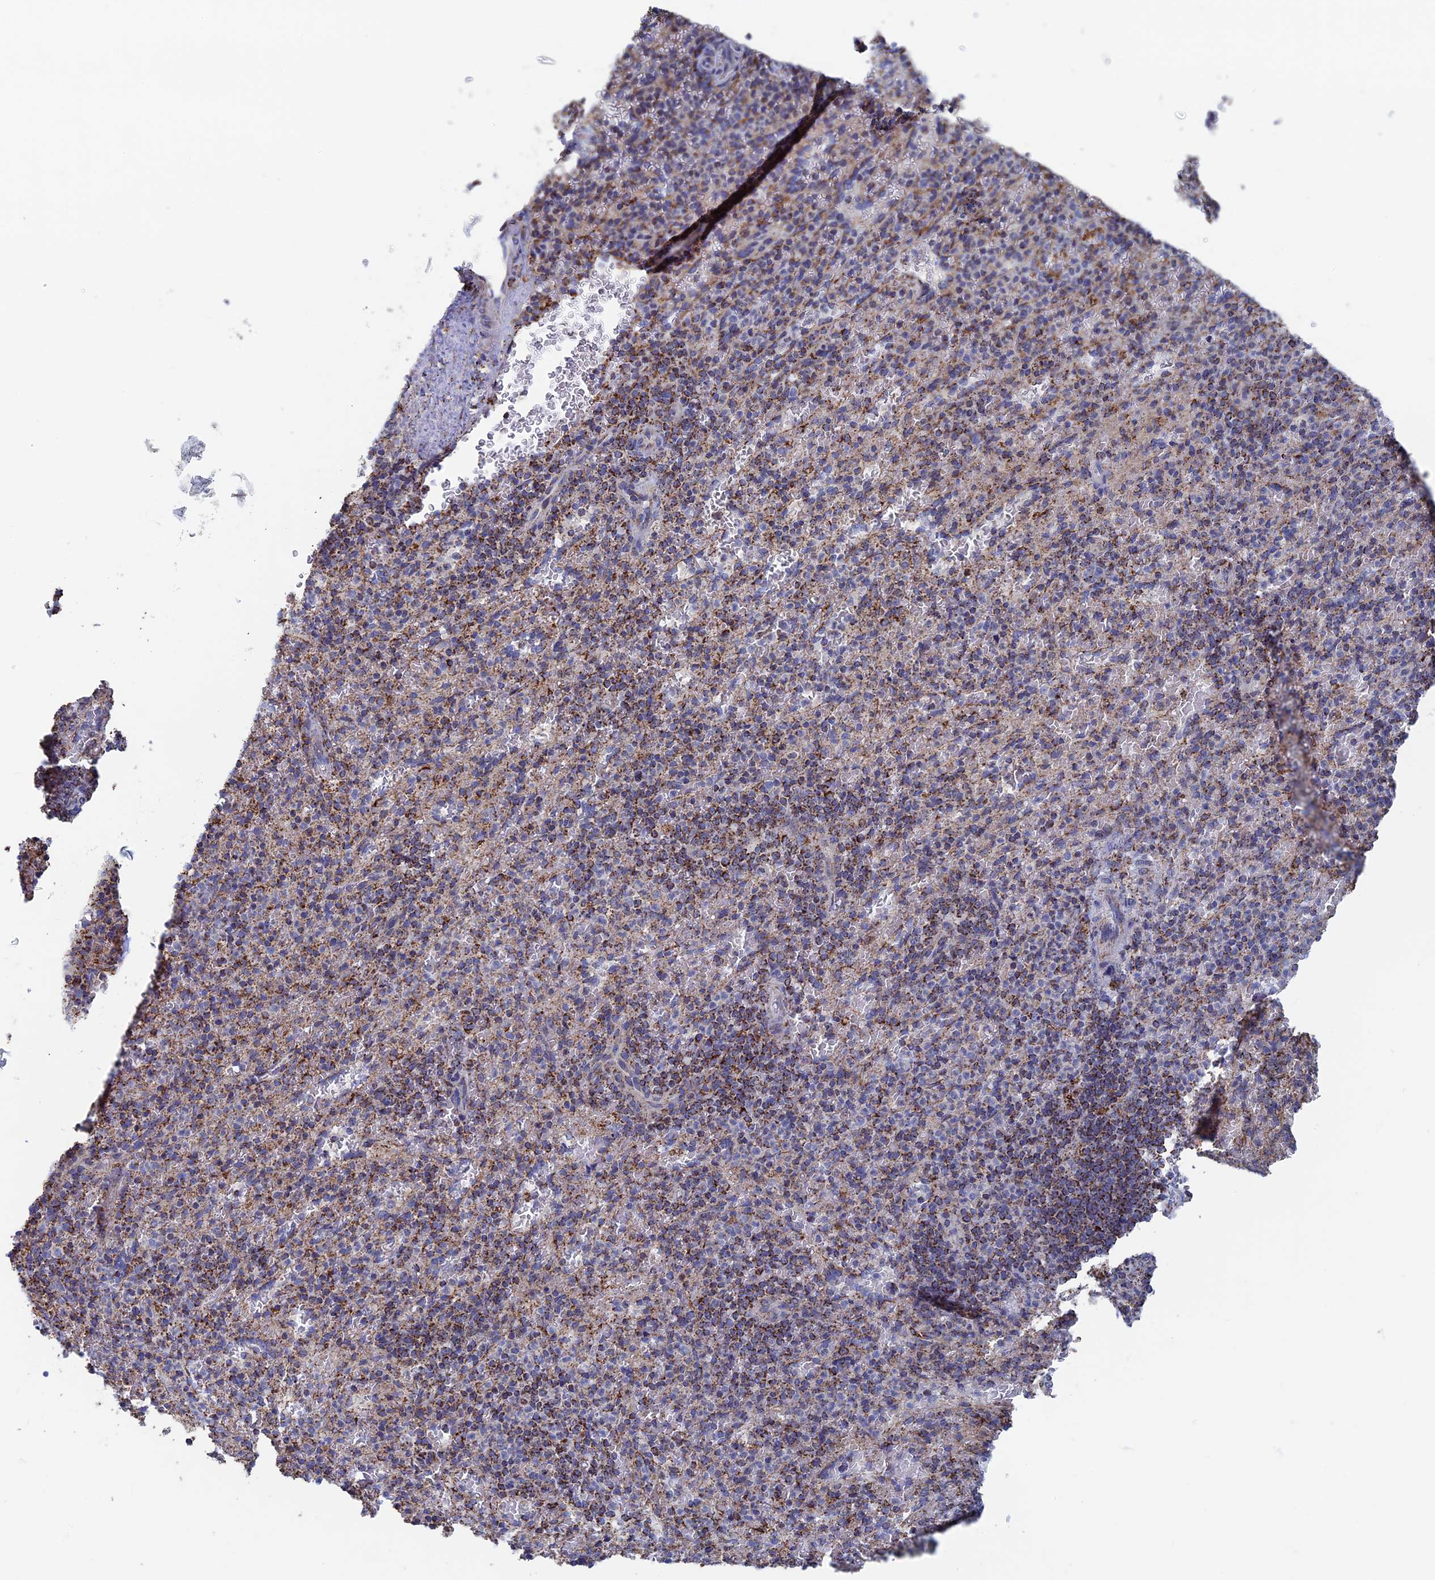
{"staining": {"intensity": "strong", "quantity": "25%-75%", "location": "cytoplasmic/membranous"}, "tissue": "spleen", "cell_type": "Cells in red pulp", "image_type": "normal", "snomed": [{"axis": "morphology", "description": "Normal tissue, NOS"}, {"axis": "topography", "description": "Spleen"}], "caption": "A high-resolution micrograph shows IHC staining of benign spleen, which shows strong cytoplasmic/membranous staining in about 25%-75% of cells in red pulp. Using DAB (brown) and hematoxylin (blue) stains, captured at high magnification using brightfield microscopy.", "gene": "SEC24D", "patient": {"sex": "female", "age": 74}}